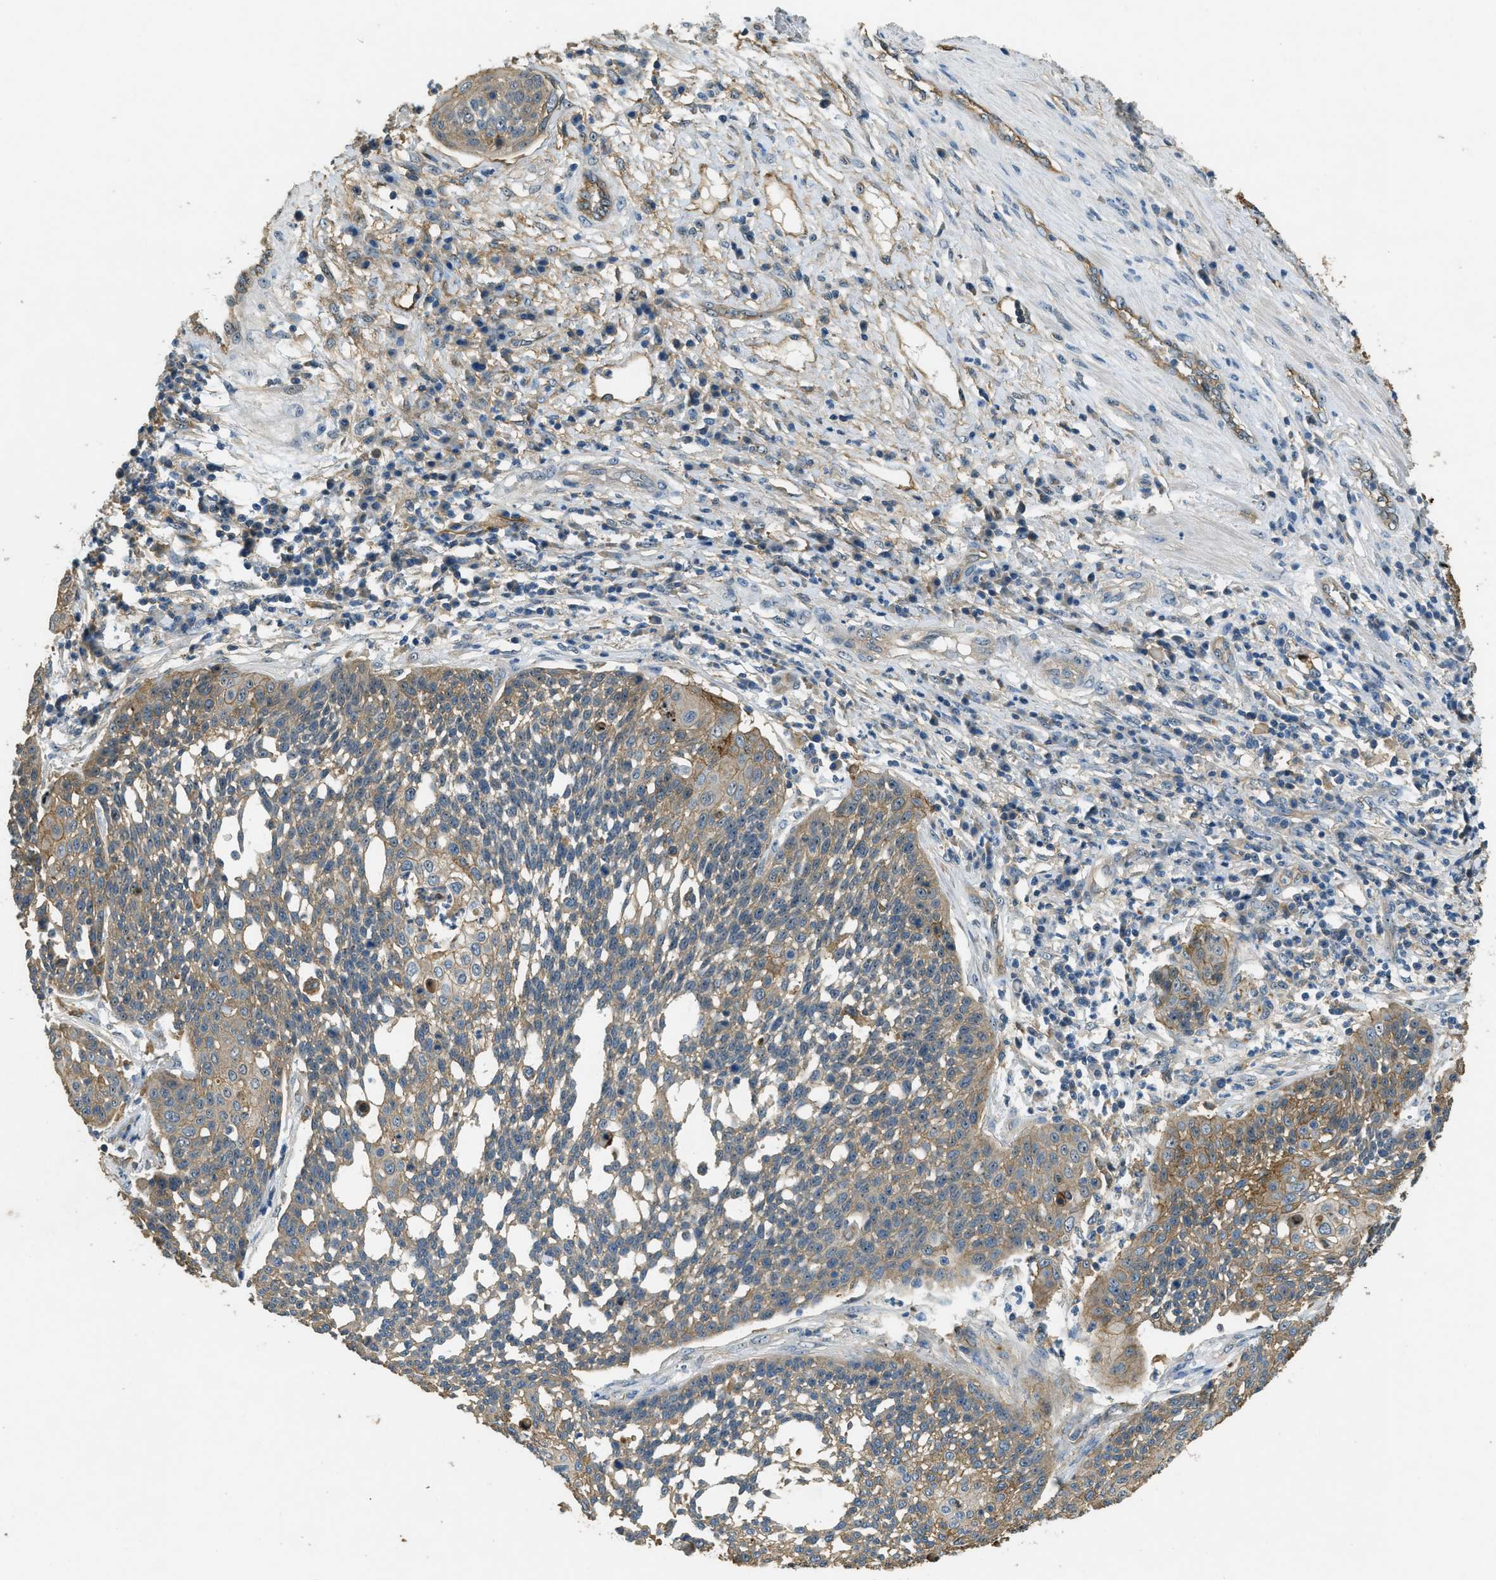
{"staining": {"intensity": "weak", "quantity": "<25%", "location": "cytoplasmic/membranous,nuclear"}, "tissue": "cervical cancer", "cell_type": "Tumor cells", "image_type": "cancer", "snomed": [{"axis": "morphology", "description": "Squamous cell carcinoma, NOS"}, {"axis": "topography", "description": "Cervix"}], "caption": "Squamous cell carcinoma (cervical) was stained to show a protein in brown. There is no significant staining in tumor cells.", "gene": "OSMR", "patient": {"sex": "female", "age": 34}}